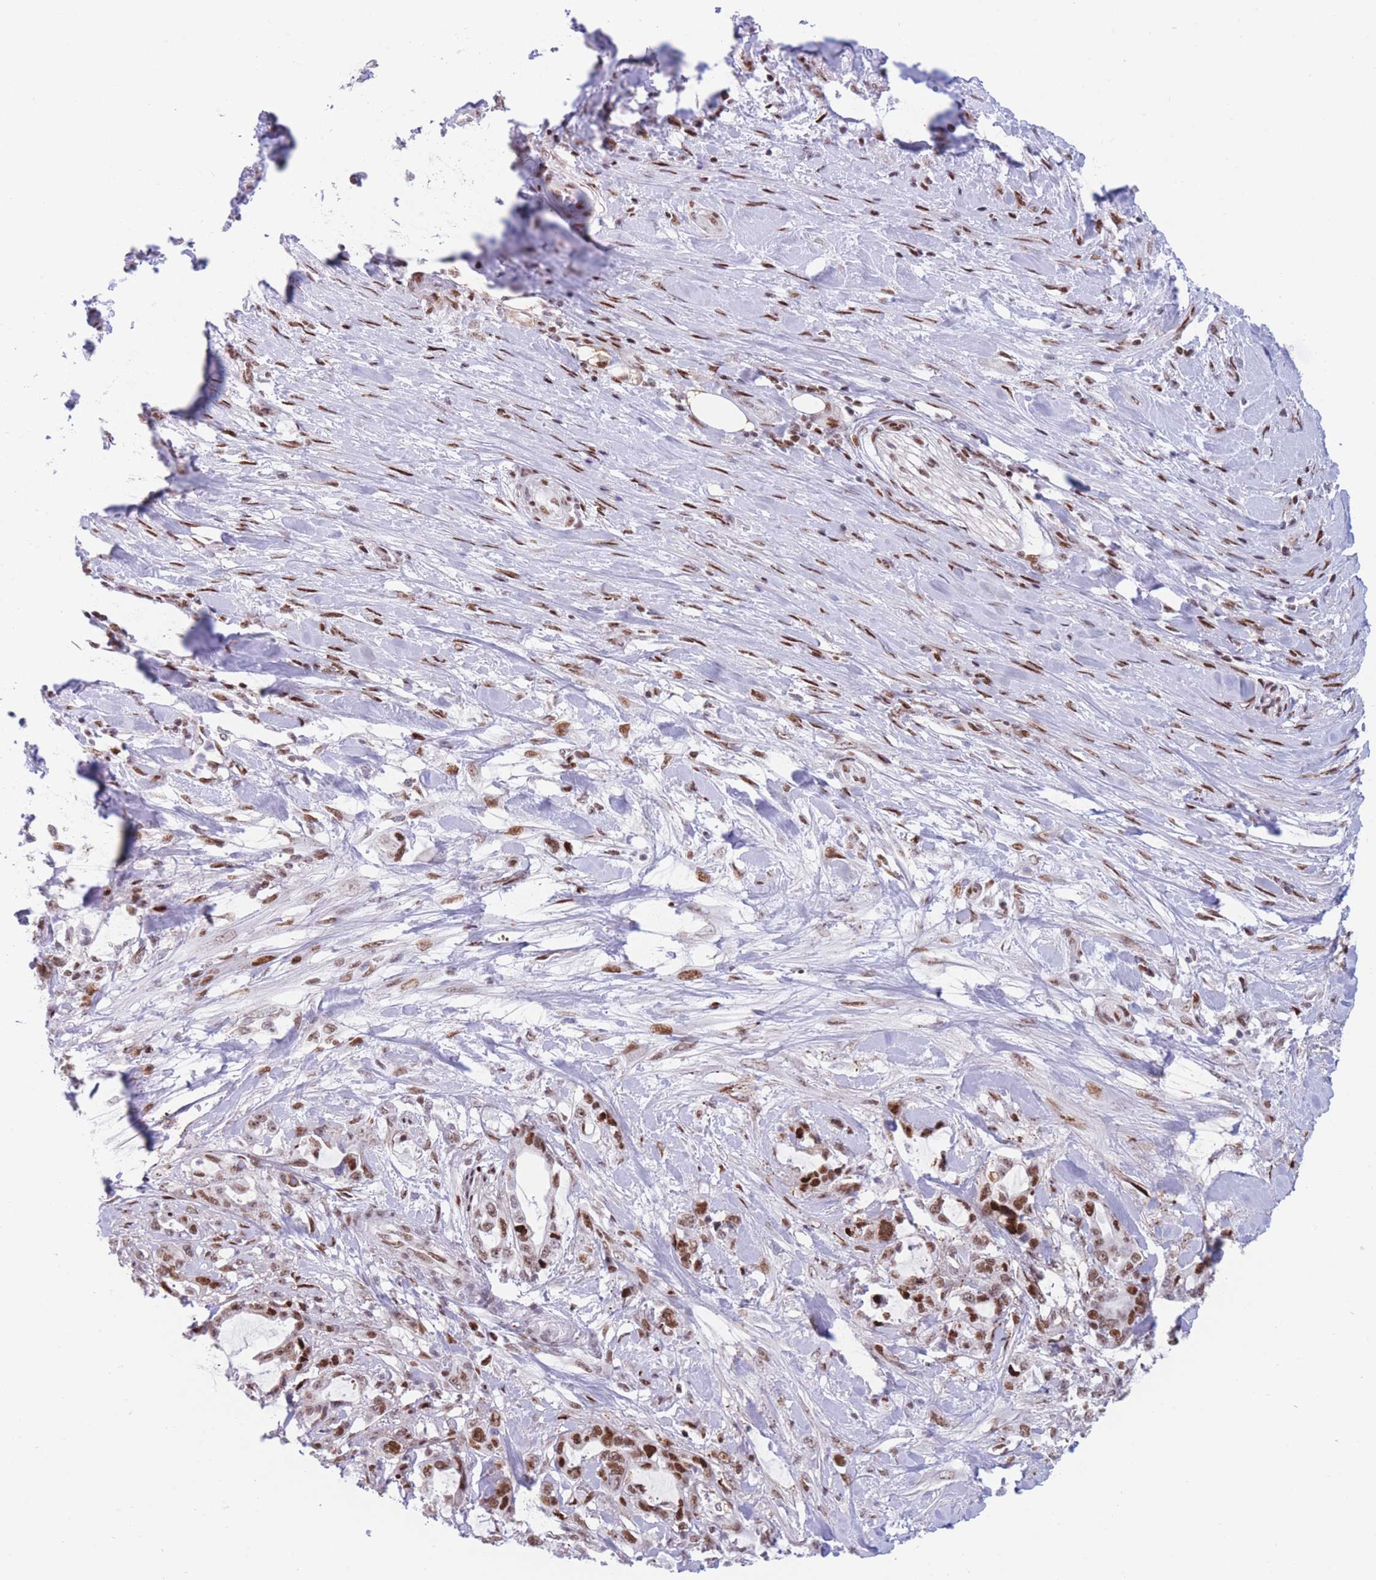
{"staining": {"intensity": "strong", "quantity": "25%-75%", "location": "nuclear"}, "tissue": "pancreatic cancer", "cell_type": "Tumor cells", "image_type": "cancer", "snomed": [{"axis": "morphology", "description": "Adenocarcinoma, NOS"}, {"axis": "topography", "description": "Pancreas"}], "caption": "This image demonstrates adenocarcinoma (pancreatic) stained with IHC to label a protein in brown. The nuclear of tumor cells show strong positivity for the protein. Nuclei are counter-stained blue.", "gene": "DNAJC3", "patient": {"sex": "female", "age": 61}}